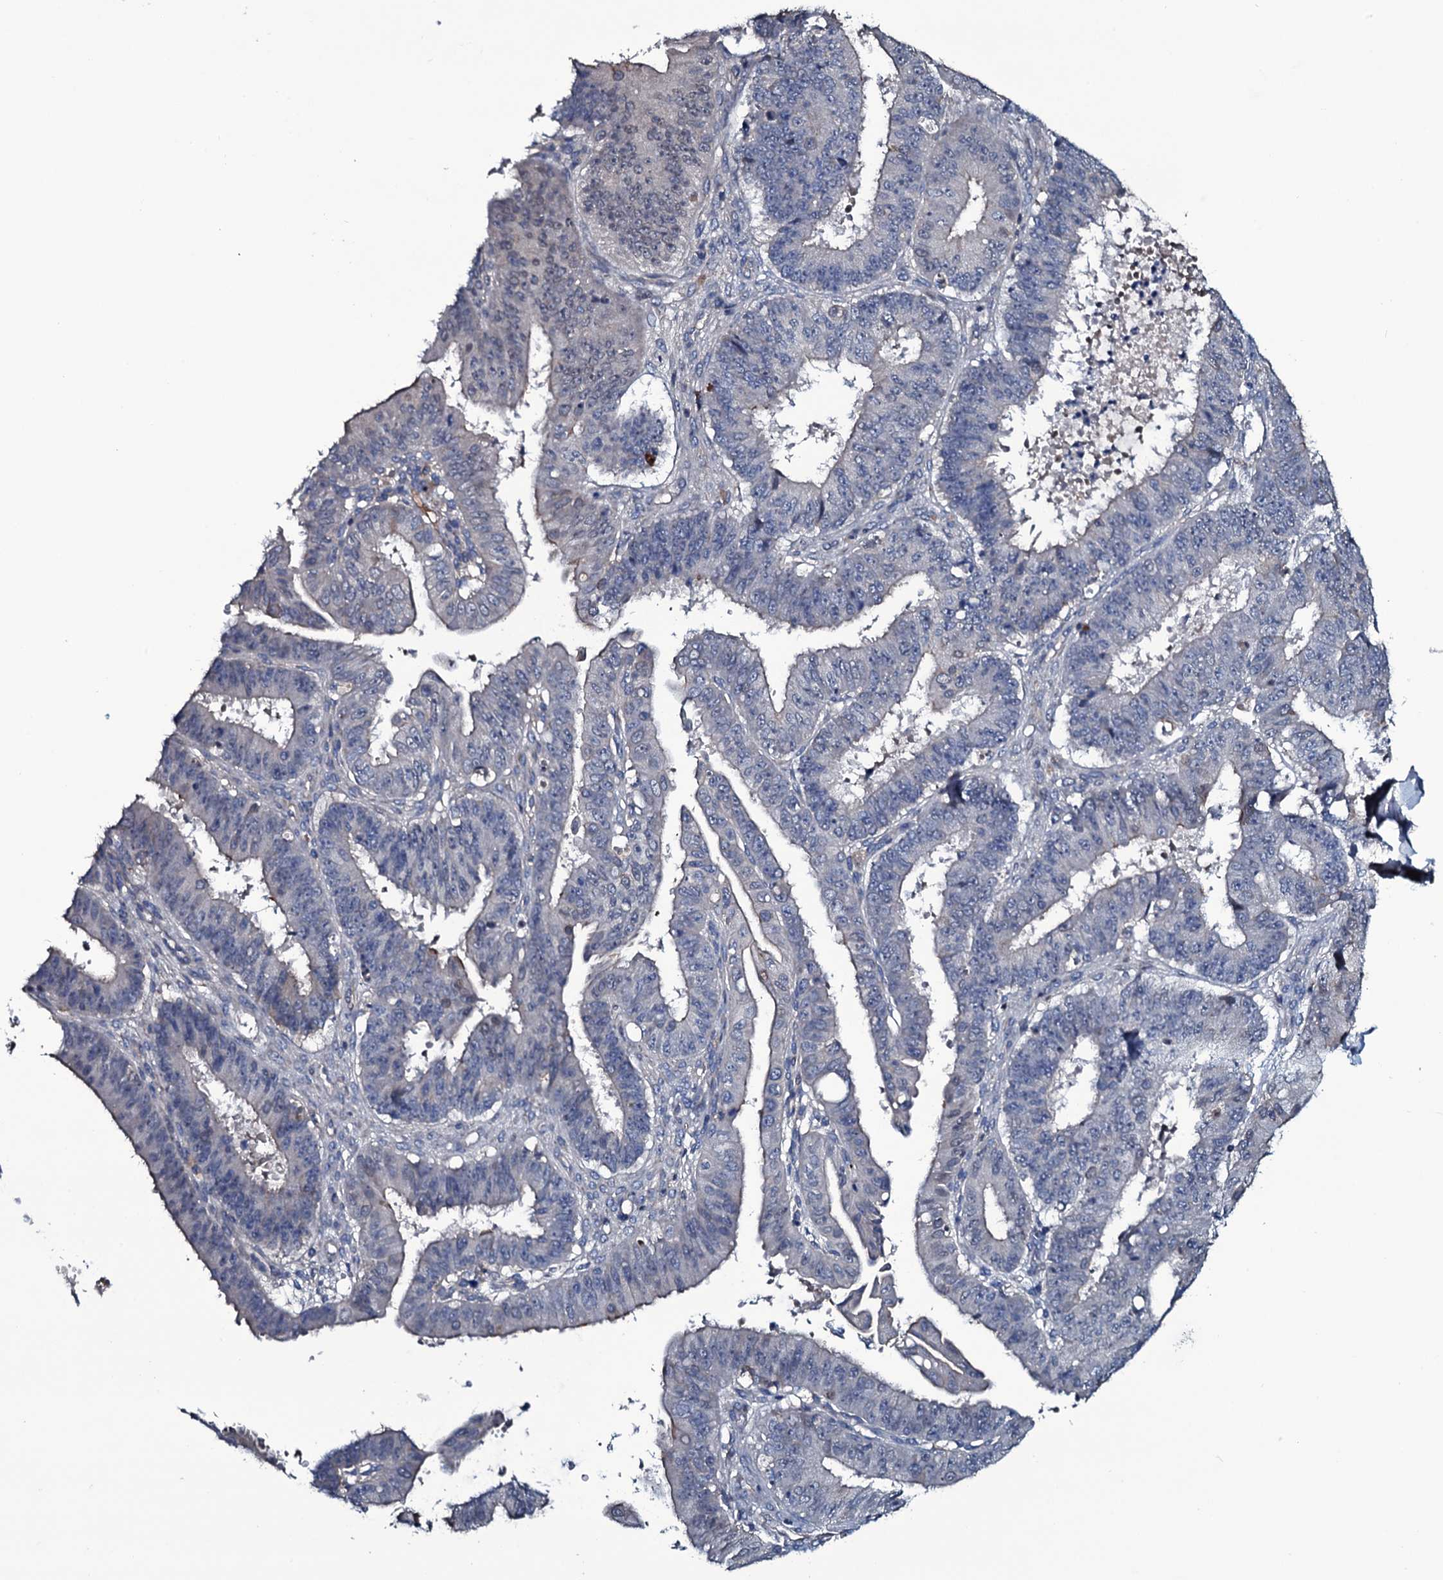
{"staining": {"intensity": "negative", "quantity": "none", "location": "none"}, "tissue": "ovarian cancer", "cell_type": "Tumor cells", "image_type": "cancer", "snomed": [{"axis": "morphology", "description": "Carcinoma, endometroid"}, {"axis": "topography", "description": "Appendix"}, {"axis": "topography", "description": "Ovary"}], "caption": "Human ovarian cancer stained for a protein using IHC demonstrates no expression in tumor cells.", "gene": "LYG2", "patient": {"sex": "female", "age": 42}}